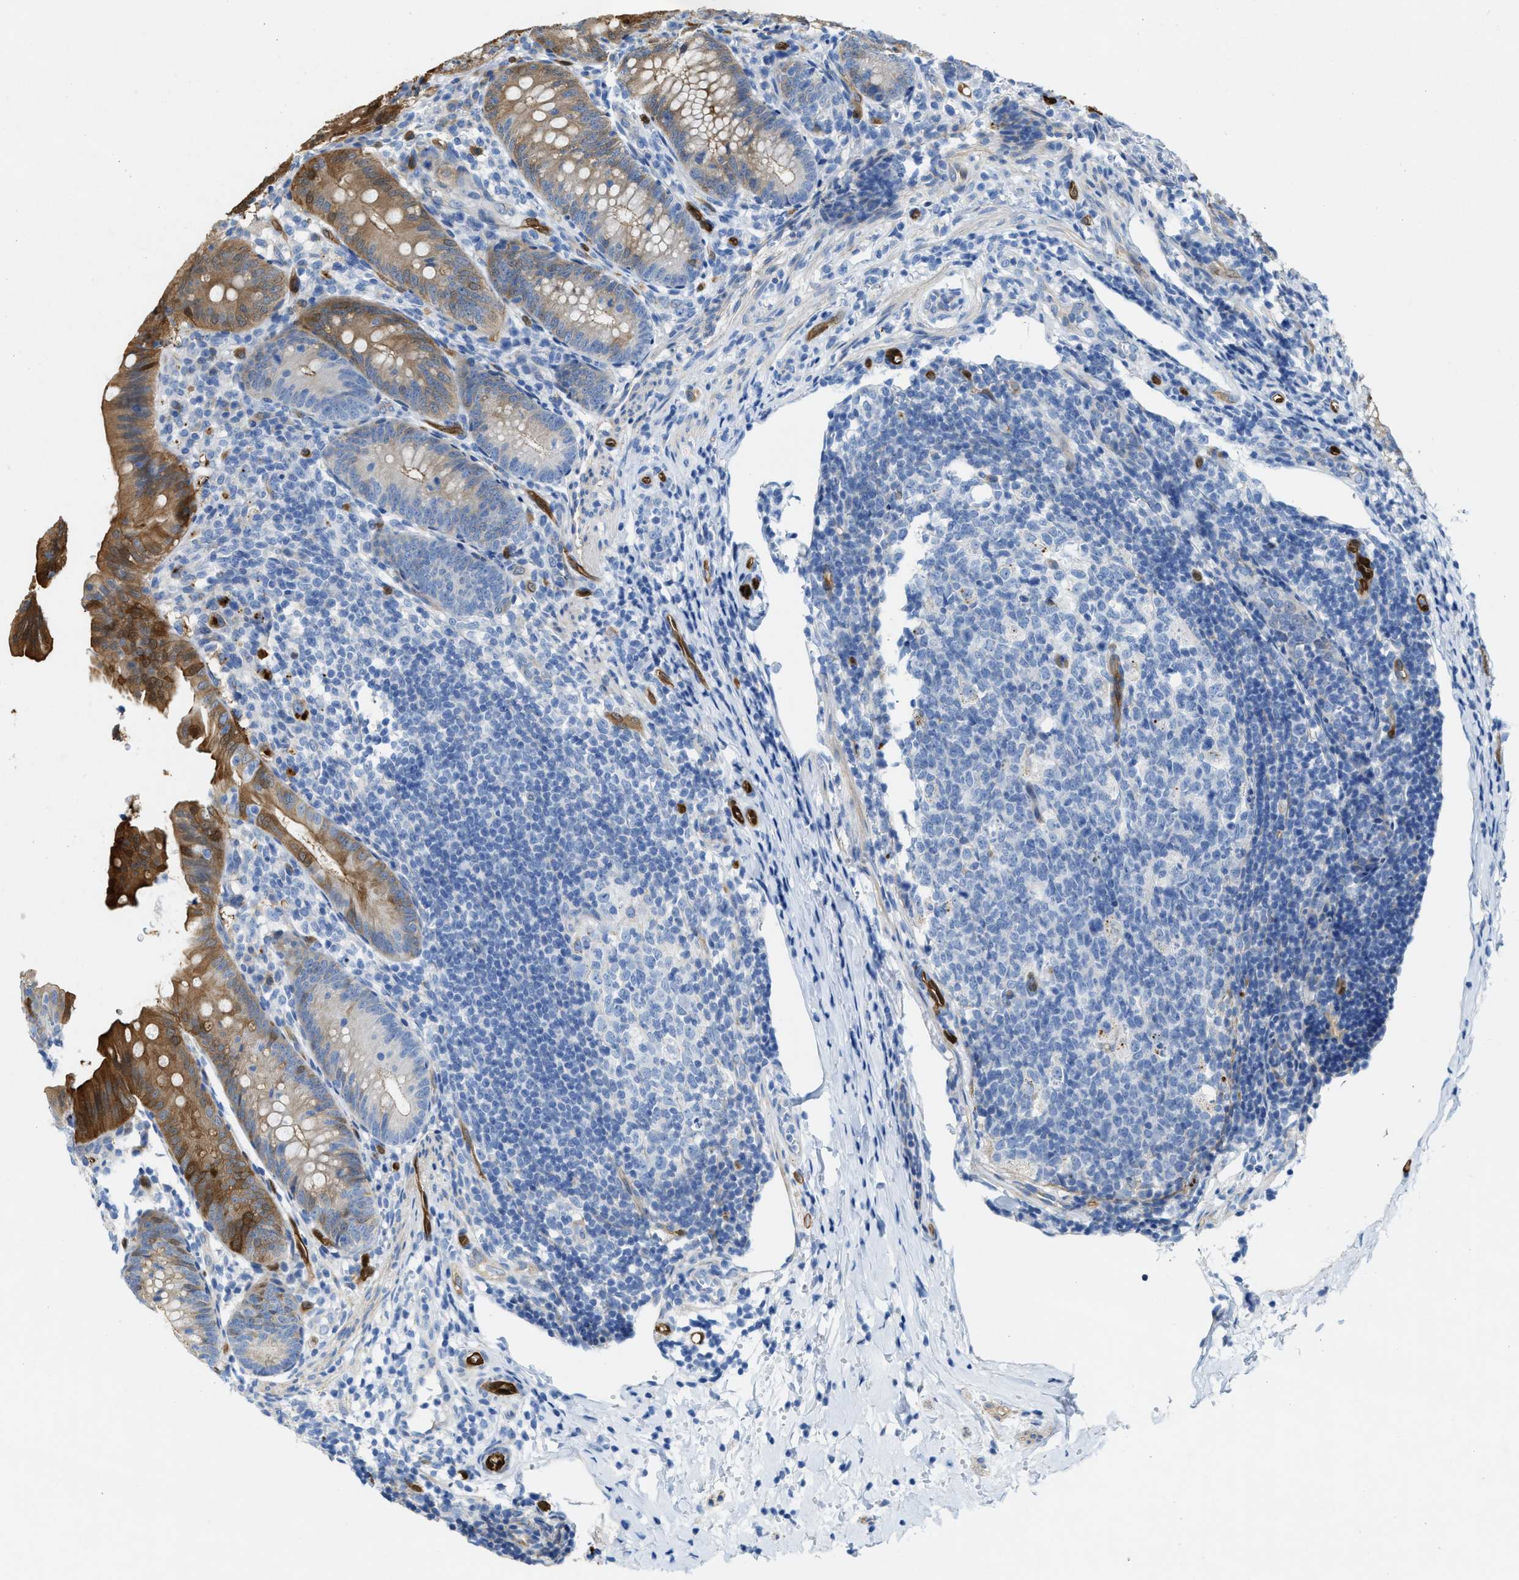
{"staining": {"intensity": "moderate", "quantity": "25%-75%", "location": "cytoplasmic/membranous"}, "tissue": "appendix", "cell_type": "Glandular cells", "image_type": "normal", "snomed": [{"axis": "morphology", "description": "Normal tissue, NOS"}, {"axis": "topography", "description": "Appendix"}], "caption": "DAB (3,3'-diaminobenzidine) immunohistochemical staining of benign appendix demonstrates moderate cytoplasmic/membranous protein positivity in about 25%-75% of glandular cells.", "gene": "ASS1", "patient": {"sex": "male", "age": 1}}